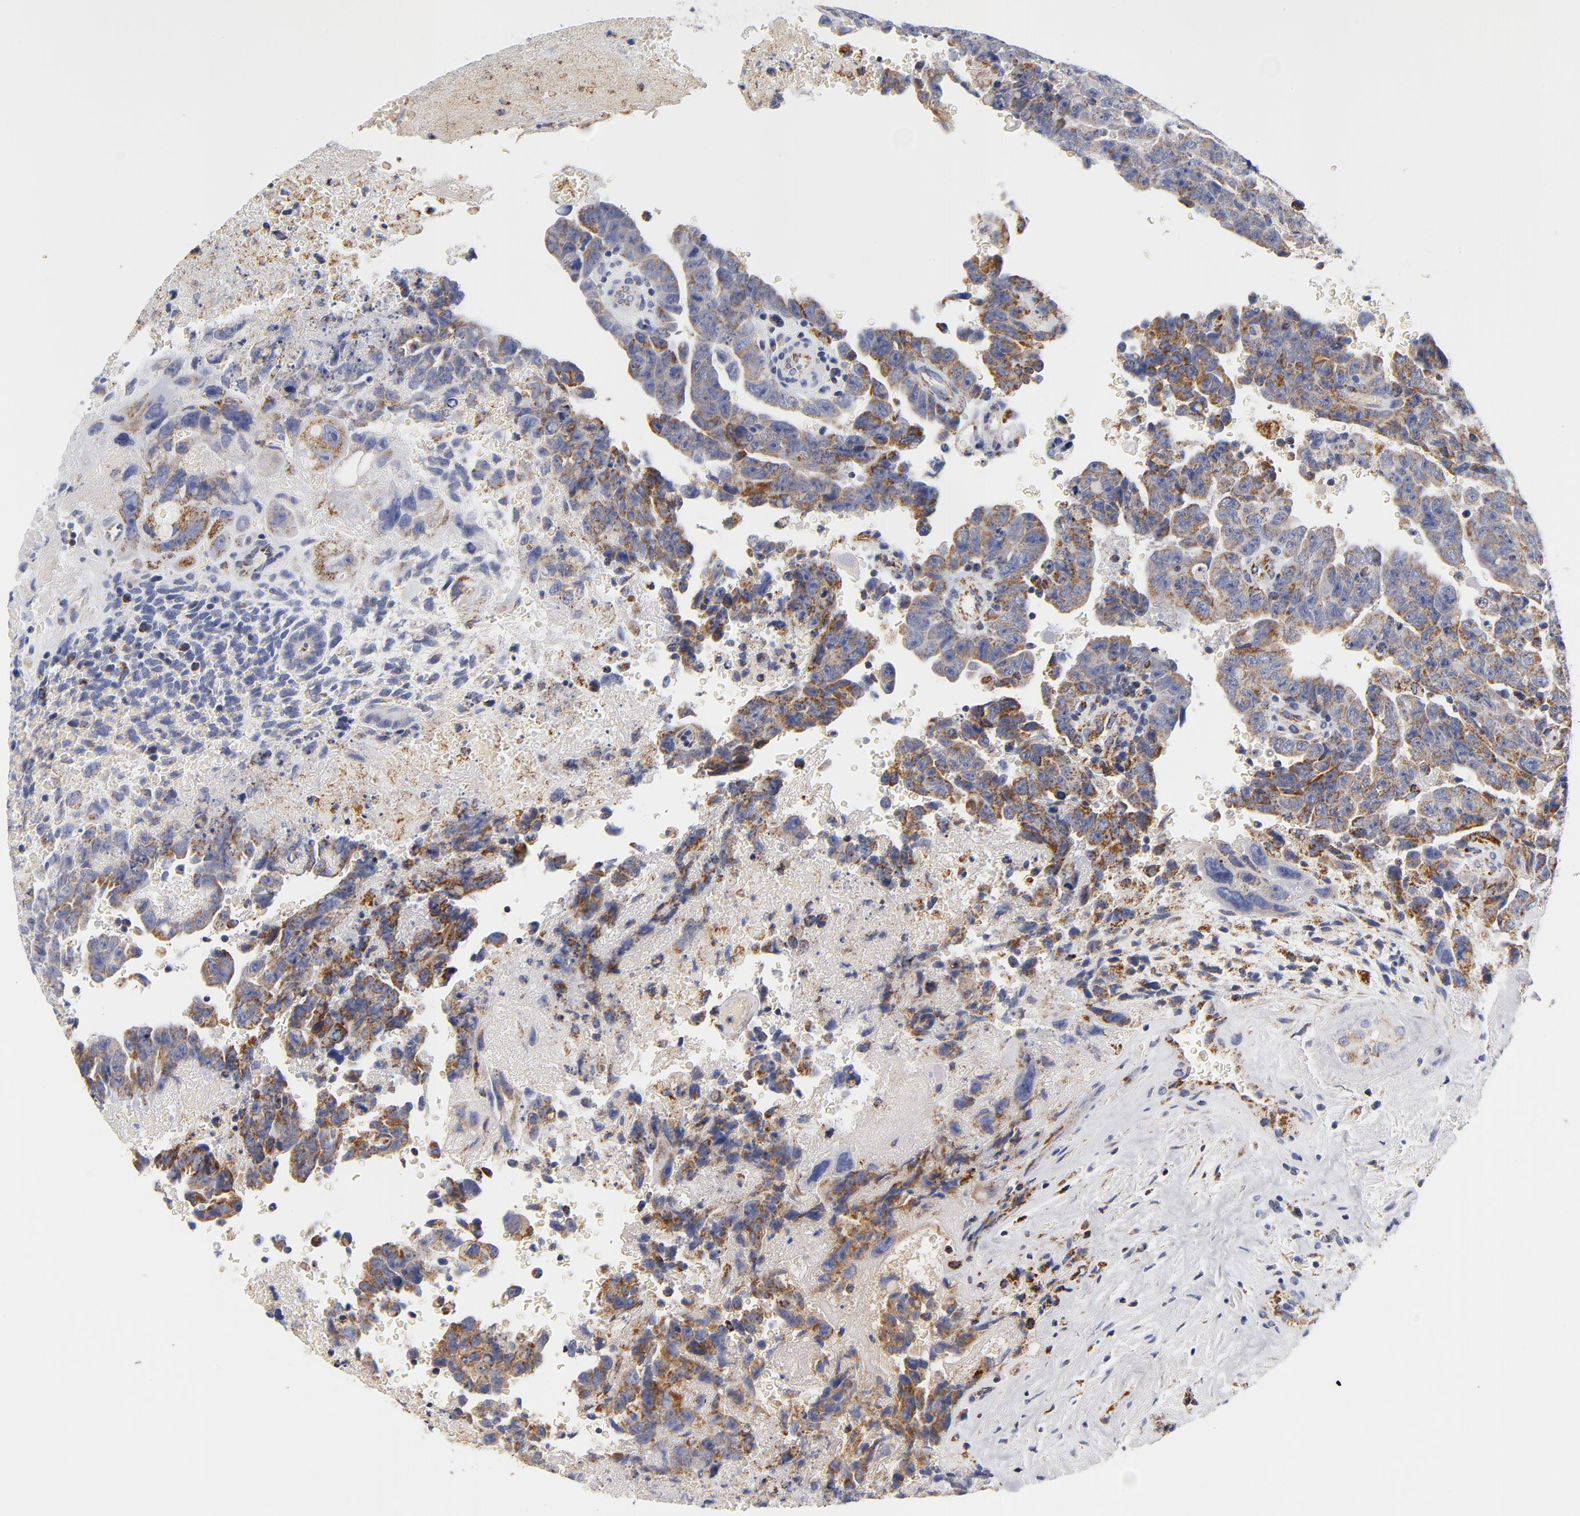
{"staining": {"intensity": "moderate", "quantity": ">75%", "location": "cytoplasmic/membranous"}, "tissue": "testis cancer", "cell_type": "Tumor cells", "image_type": "cancer", "snomed": [{"axis": "morphology", "description": "Carcinoma, Embryonal, NOS"}, {"axis": "topography", "description": "Testis"}], "caption": "Immunohistochemical staining of human testis cancer (embryonal carcinoma) reveals medium levels of moderate cytoplasmic/membranous protein staining in about >75% of tumor cells.", "gene": "ECHS1", "patient": {"sex": "male", "age": 28}}